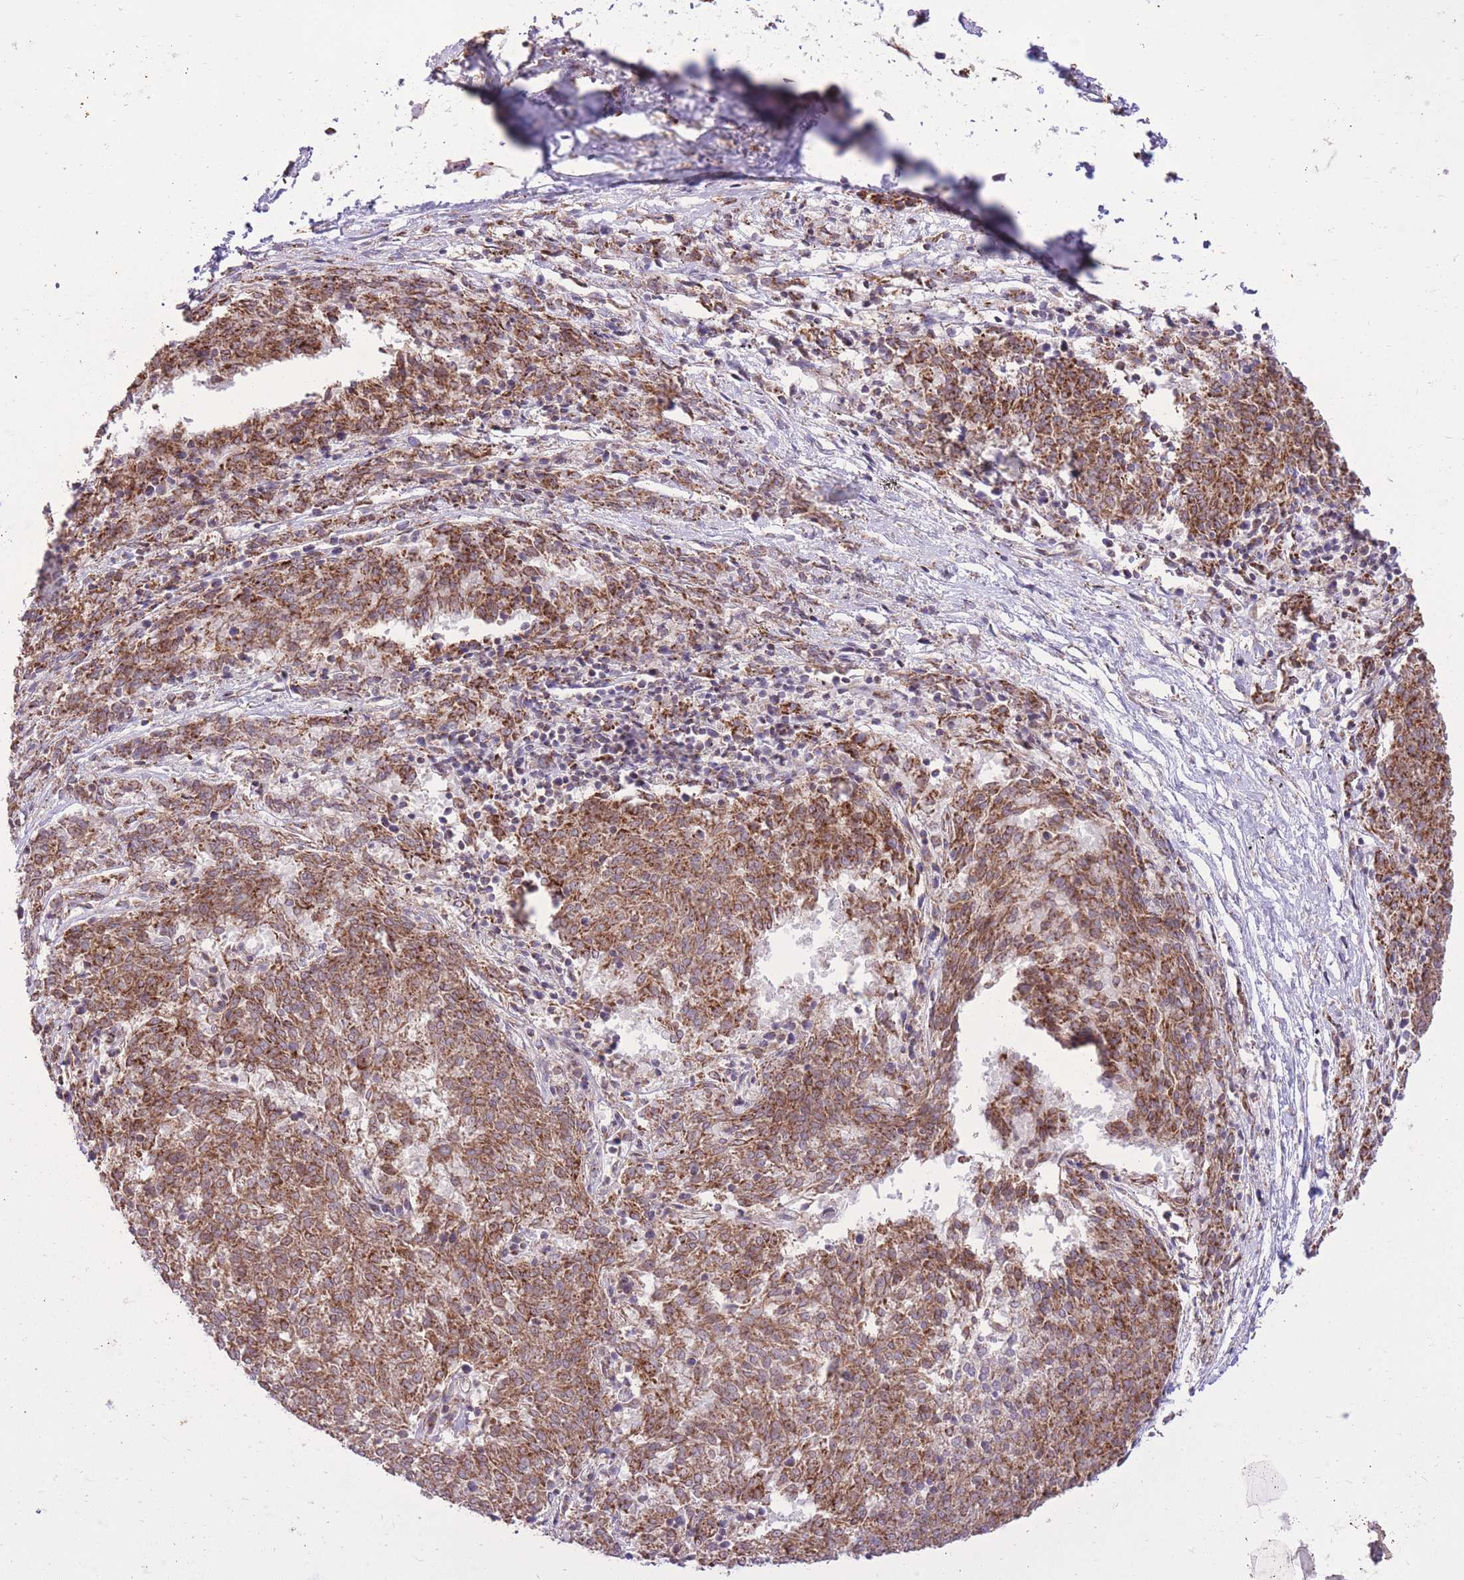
{"staining": {"intensity": "moderate", "quantity": ">75%", "location": "cytoplasmic/membranous"}, "tissue": "melanoma", "cell_type": "Tumor cells", "image_type": "cancer", "snomed": [{"axis": "morphology", "description": "Malignant melanoma, NOS"}, {"axis": "topography", "description": "Skin"}], "caption": "Protein expression analysis of malignant melanoma displays moderate cytoplasmic/membranous expression in about >75% of tumor cells.", "gene": "SLC4A4", "patient": {"sex": "female", "age": 72}}